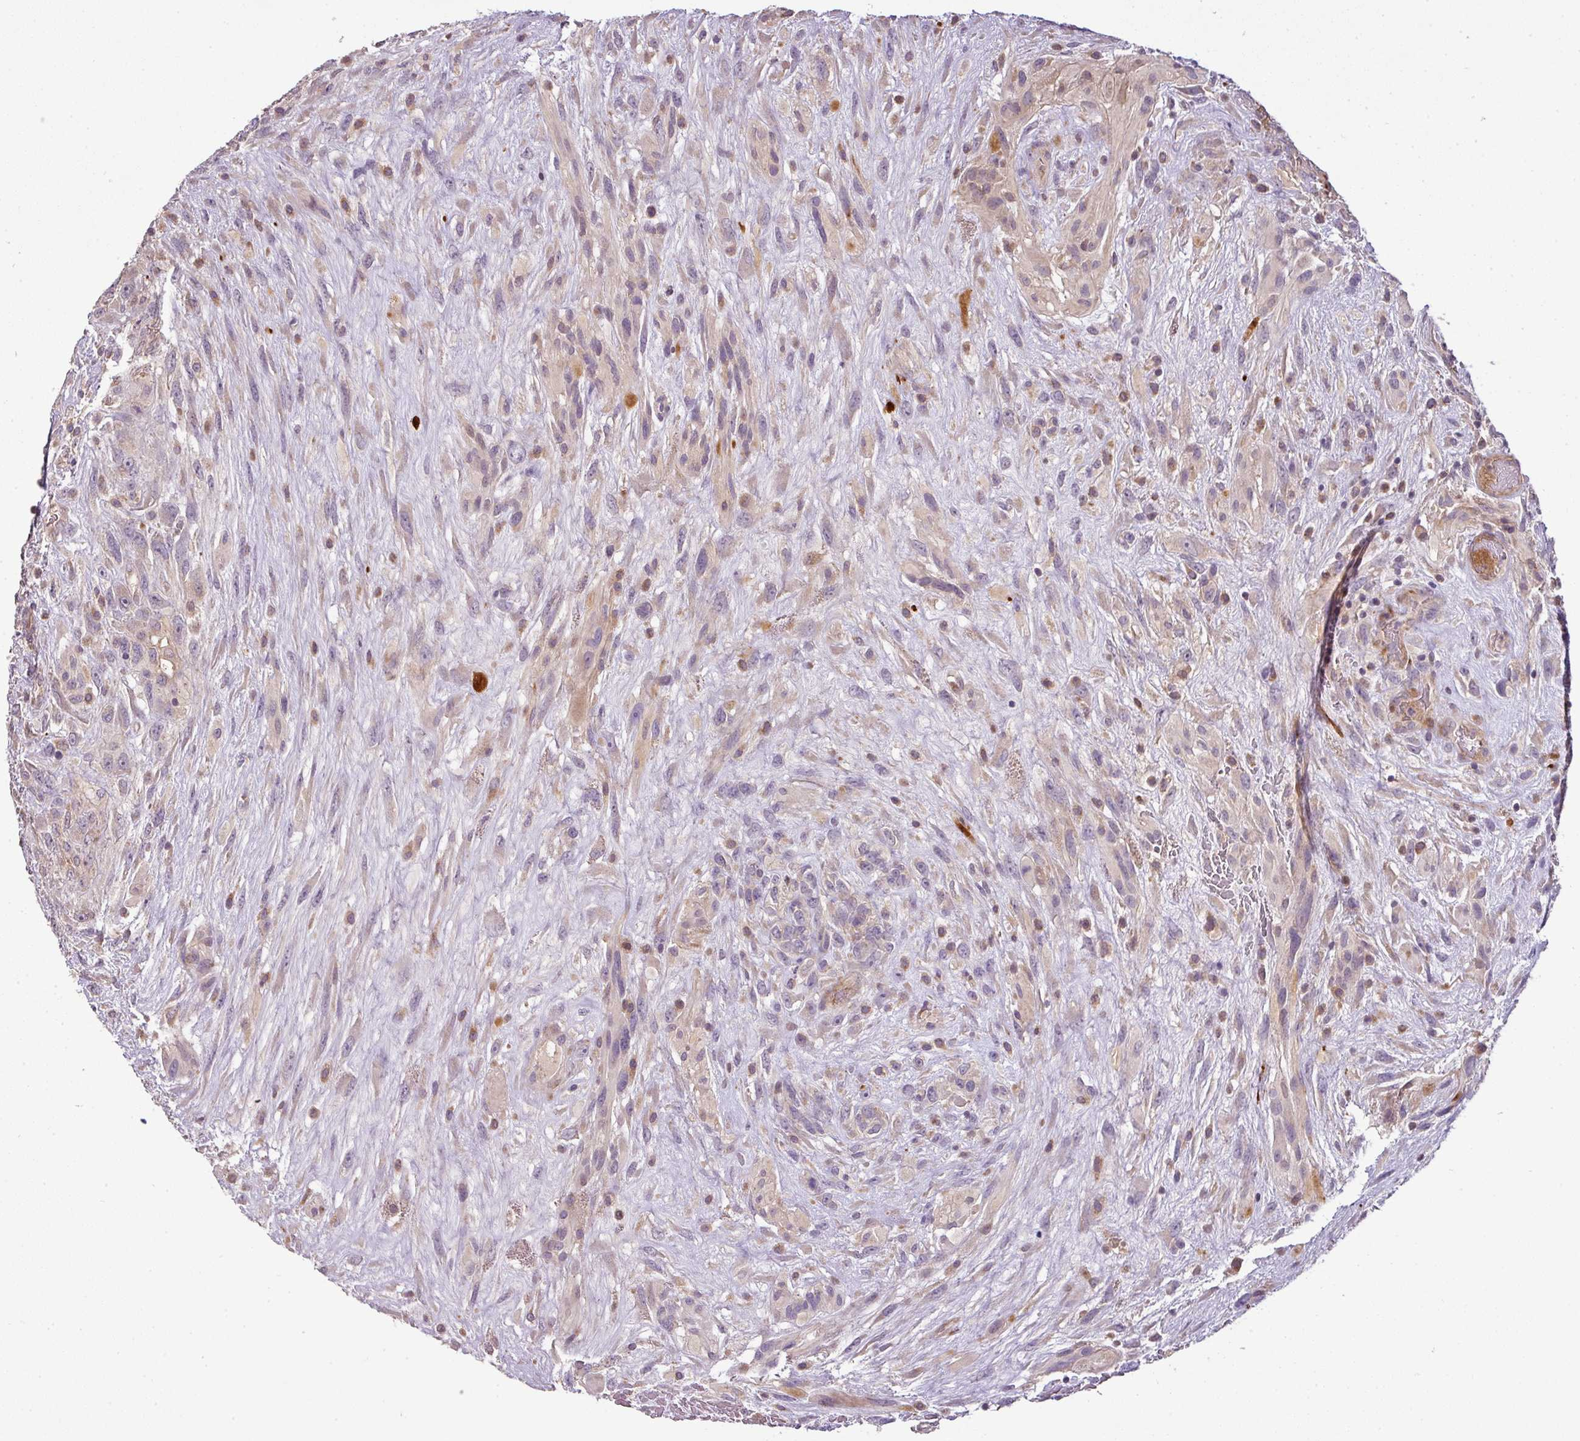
{"staining": {"intensity": "weak", "quantity": "<25%", "location": "cytoplasmic/membranous"}, "tissue": "glioma", "cell_type": "Tumor cells", "image_type": "cancer", "snomed": [{"axis": "morphology", "description": "Glioma, malignant, High grade"}, {"axis": "topography", "description": "Brain"}], "caption": "Glioma was stained to show a protein in brown. There is no significant positivity in tumor cells.", "gene": "SPCS3", "patient": {"sex": "male", "age": 61}}